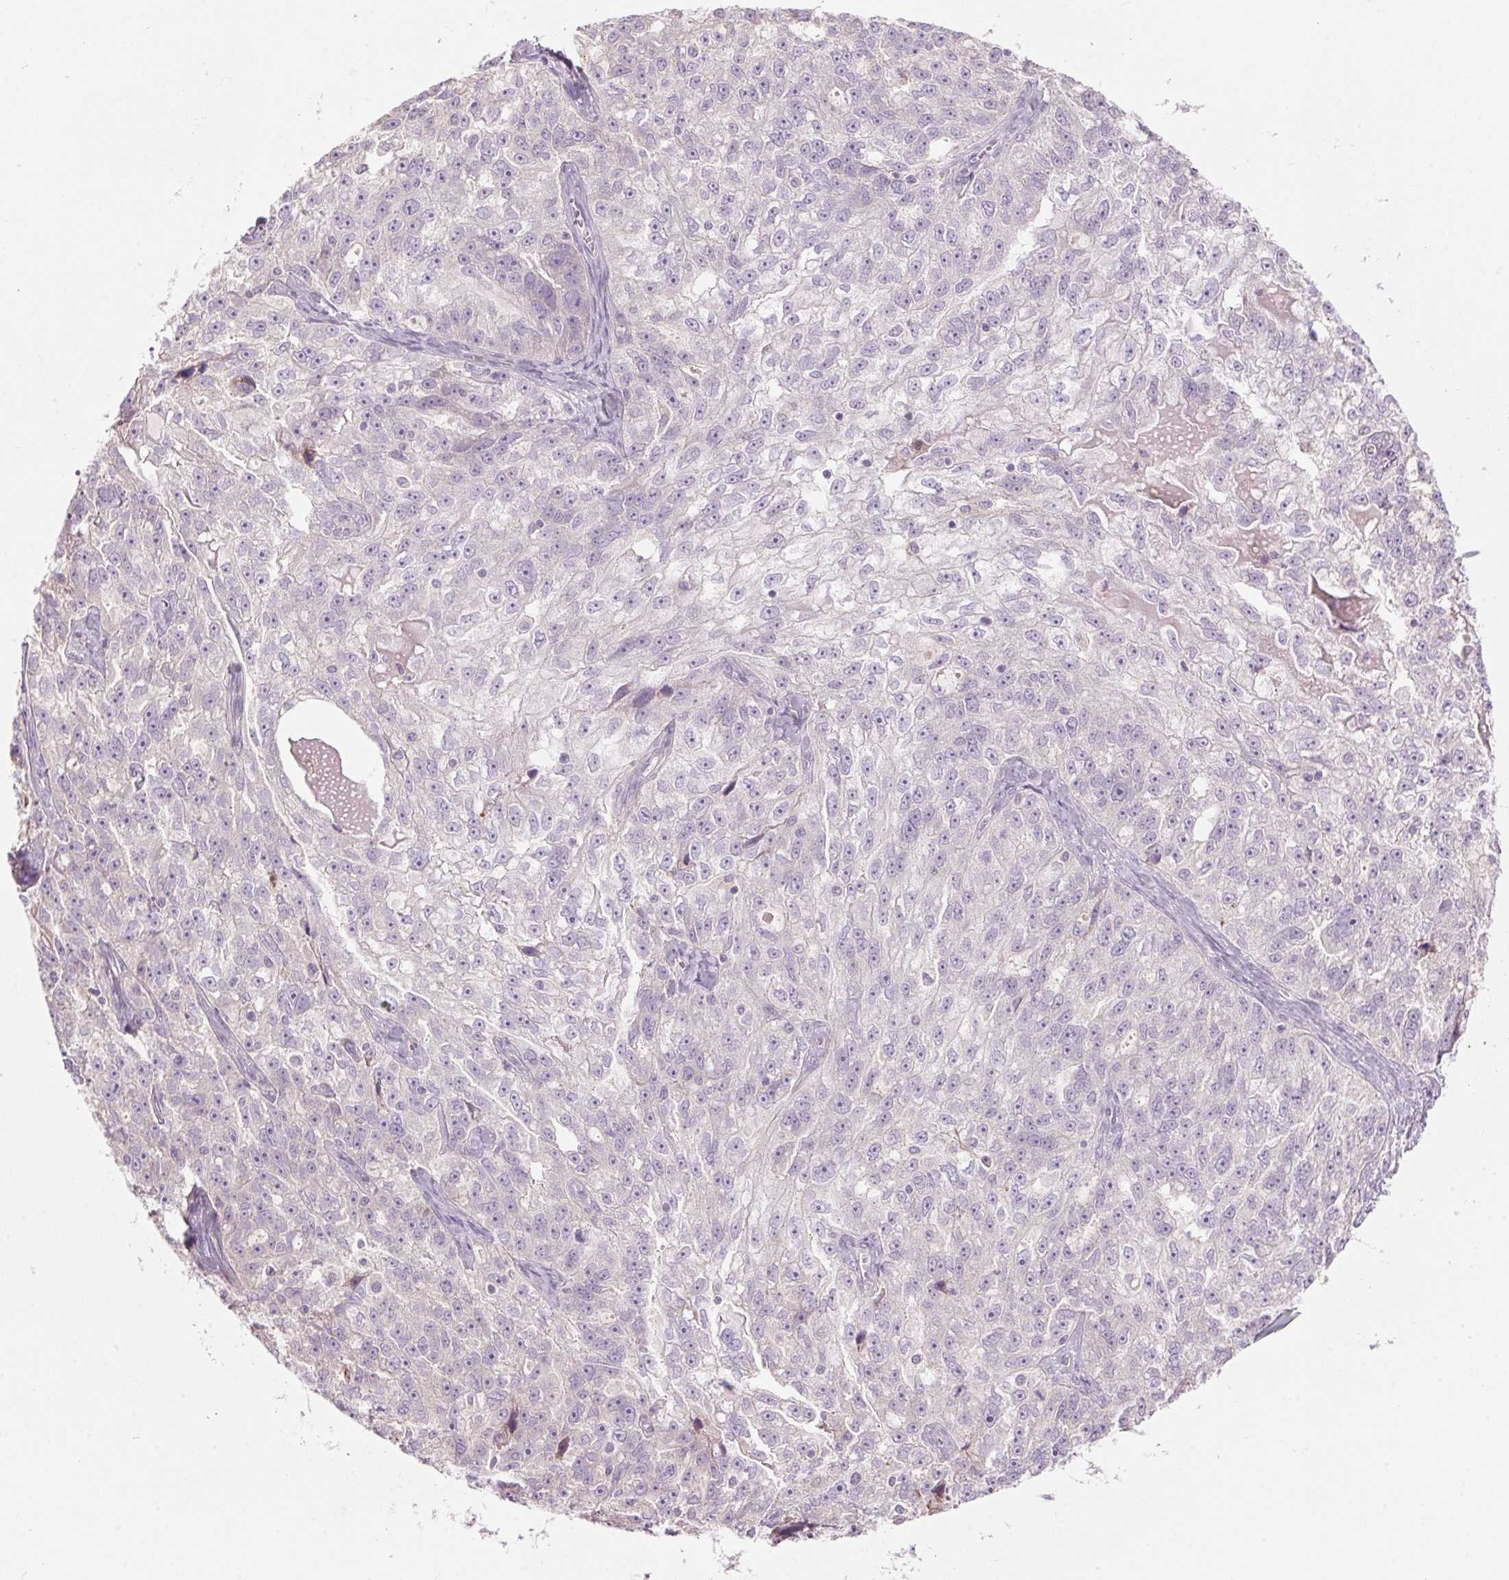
{"staining": {"intensity": "negative", "quantity": "none", "location": "none"}, "tissue": "ovarian cancer", "cell_type": "Tumor cells", "image_type": "cancer", "snomed": [{"axis": "morphology", "description": "Cystadenocarcinoma, serous, NOS"}, {"axis": "topography", "description": "Ovary"}], "caption": "This is an immunohistochemistry micrograph of serous cystadenocarcinoma (ovarian). There is no staining in tumor cells.", "gene": "GNMT", "patient": {"sex": "female", "age": 51}}